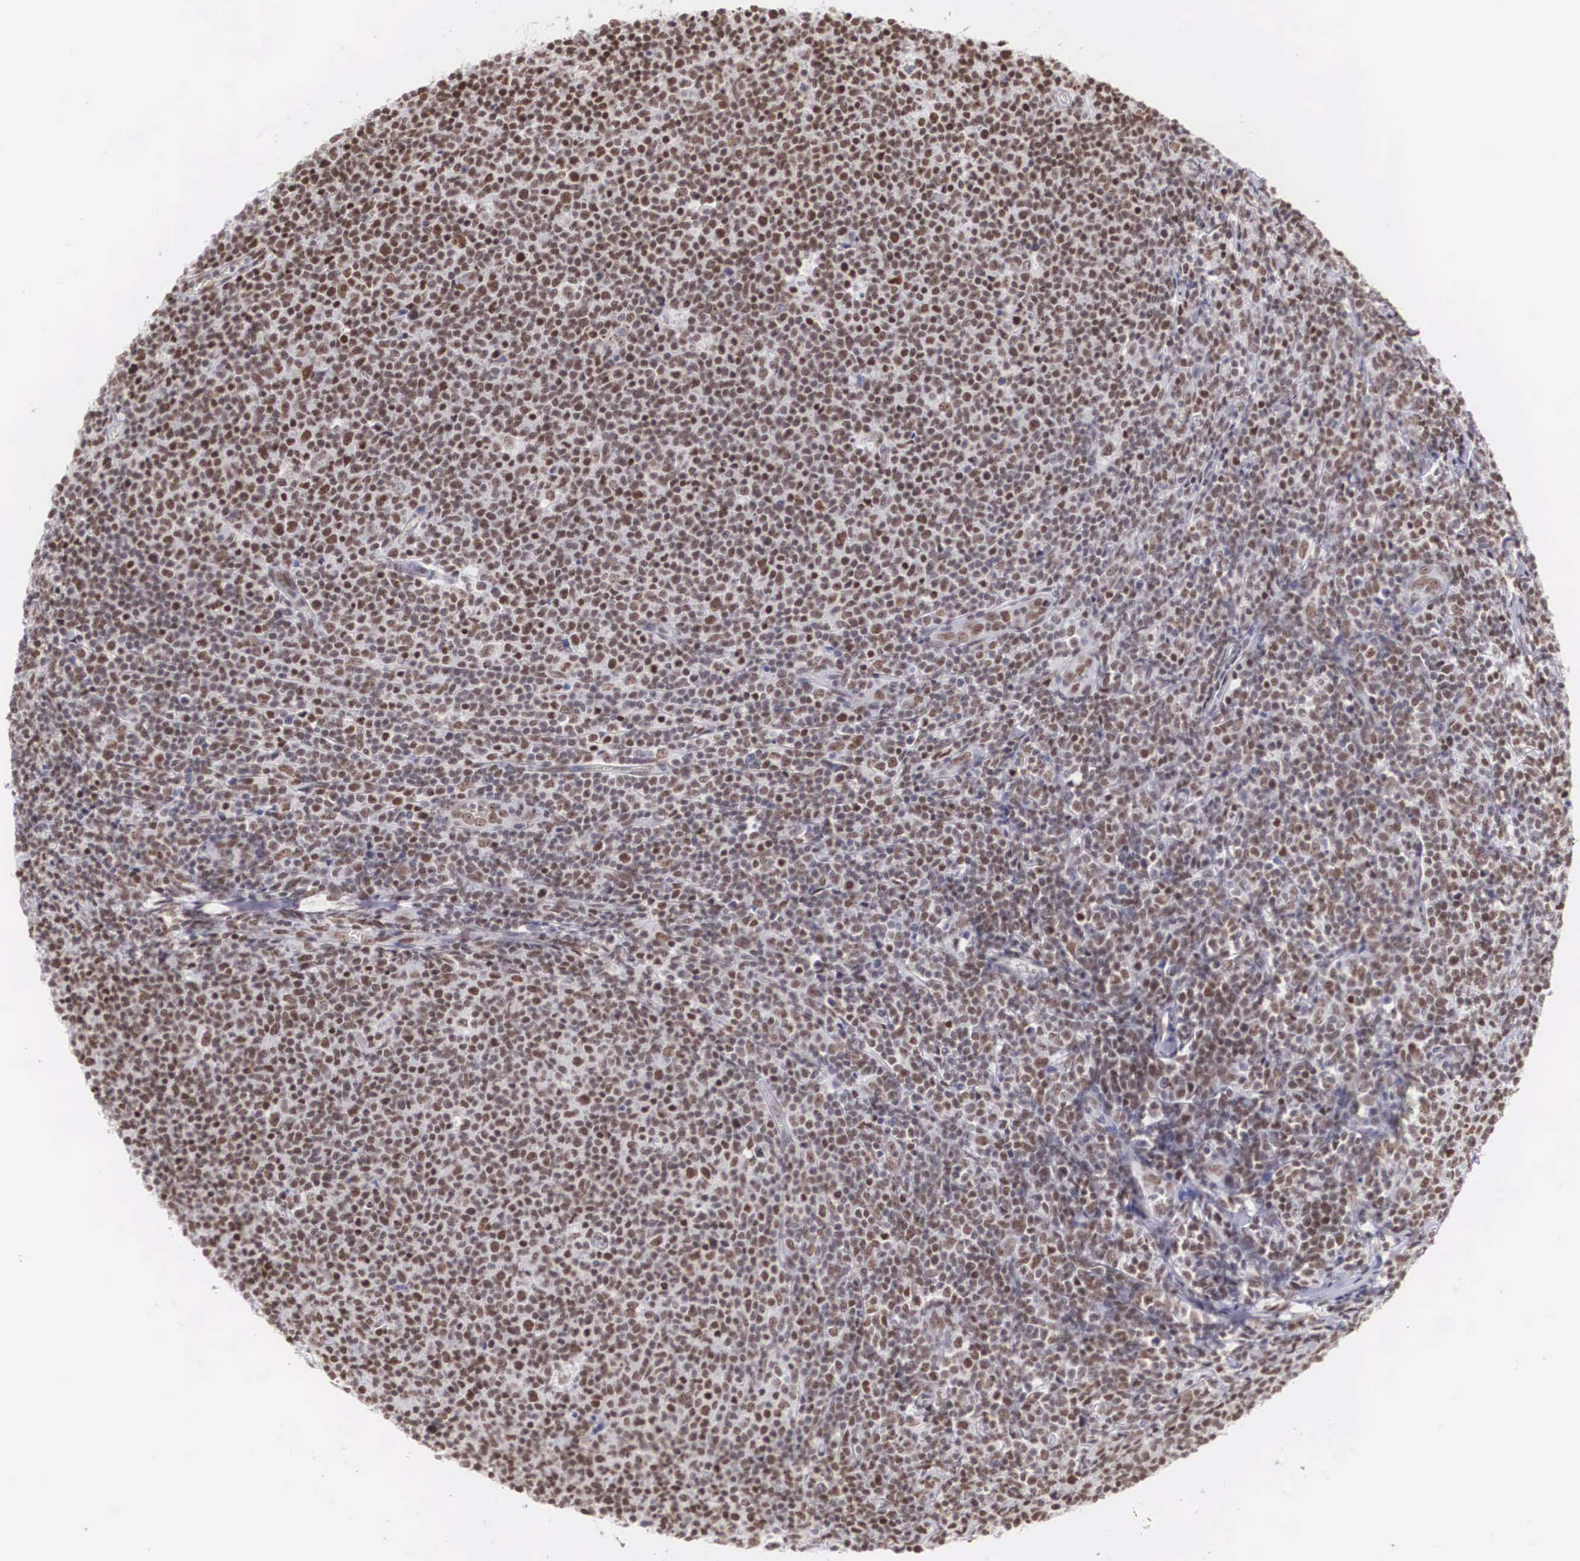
{"staining": {"intensity": "moderate", "quantity": ">75%", "location": "nuclear"}, "tissue": "lymphoma", "cell_type": "Tumor cells", "image_type": "cancer", "snomed": [{"axis": "morphology", "description": "Malignant lymphoma, non-Hodgkin's type, Low grade"}, {"axis": "topography", "description": "Lymph node"}], "caption": "High-magnification brightfield microscopy of lymphoma stained with DAB (3,3'-diaminobenzidine) (brown) and counterstained with hematoxylin (blue). tumor cells exhibit moderate nuclear staining is identified in approximately>75% of cells. (Brightfield microscopy of DAB IHC at high magnification).", "gene": "CSTF2", "patient": {"sex": "male", "age": 74}}